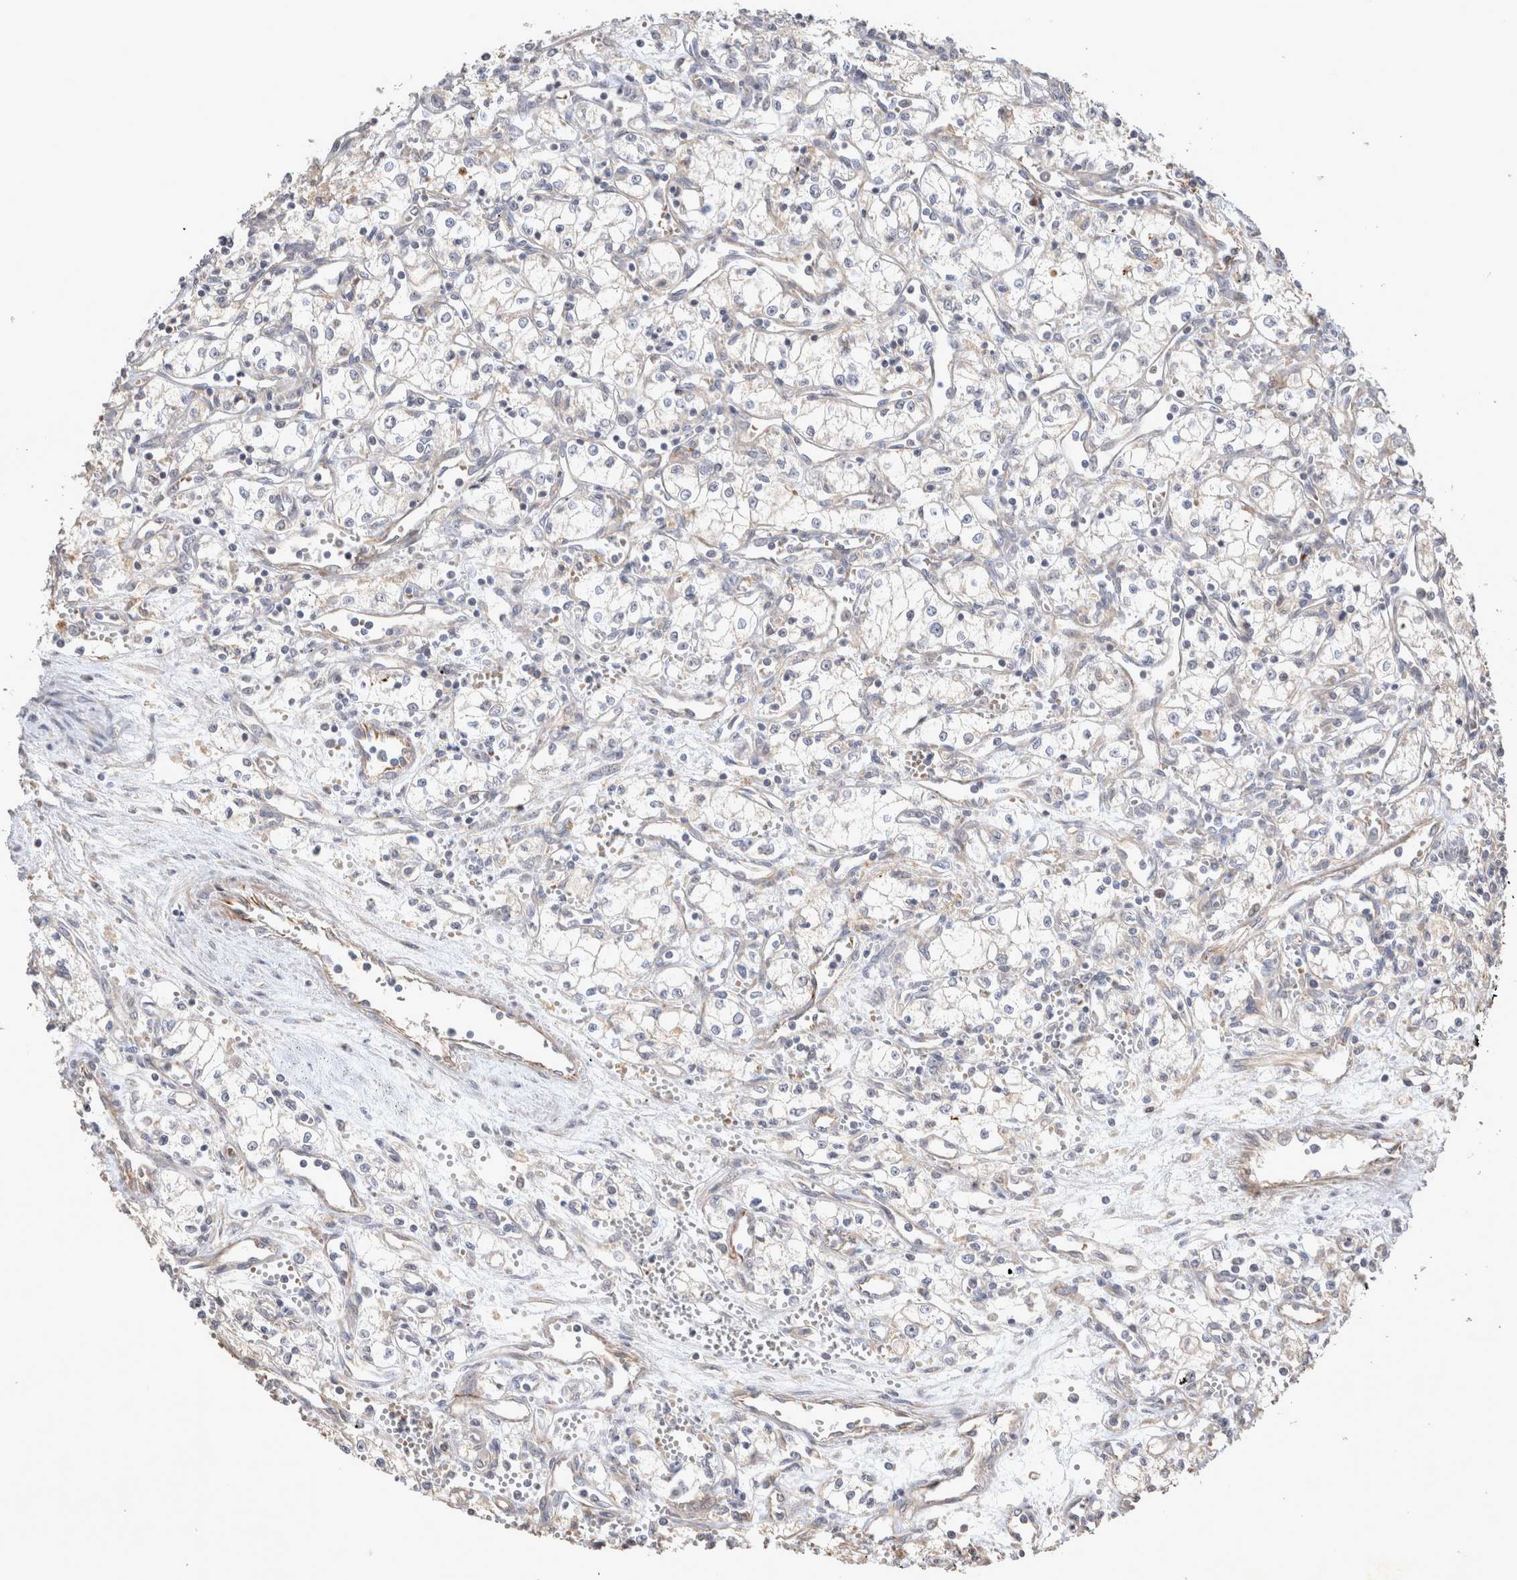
{"staining": {"intensity": "negative", "quantity": "none", "location": "none"}, "tissue": "renal cancer", "cell_type": "Tumor cells", "image_type": "cancer", "snomed": [{"axis": "morphology", "description": "Adenocarcinoma, NOS"}, {"axis": "topography", "description": "Kidney"}], "caption": "Immunohistochemical staining of renal cancer (adenocarcinoma) displays no significant positivity in tumor cells.", "gene": "NMU", "patient": {"sex": "male", "age": 59}}